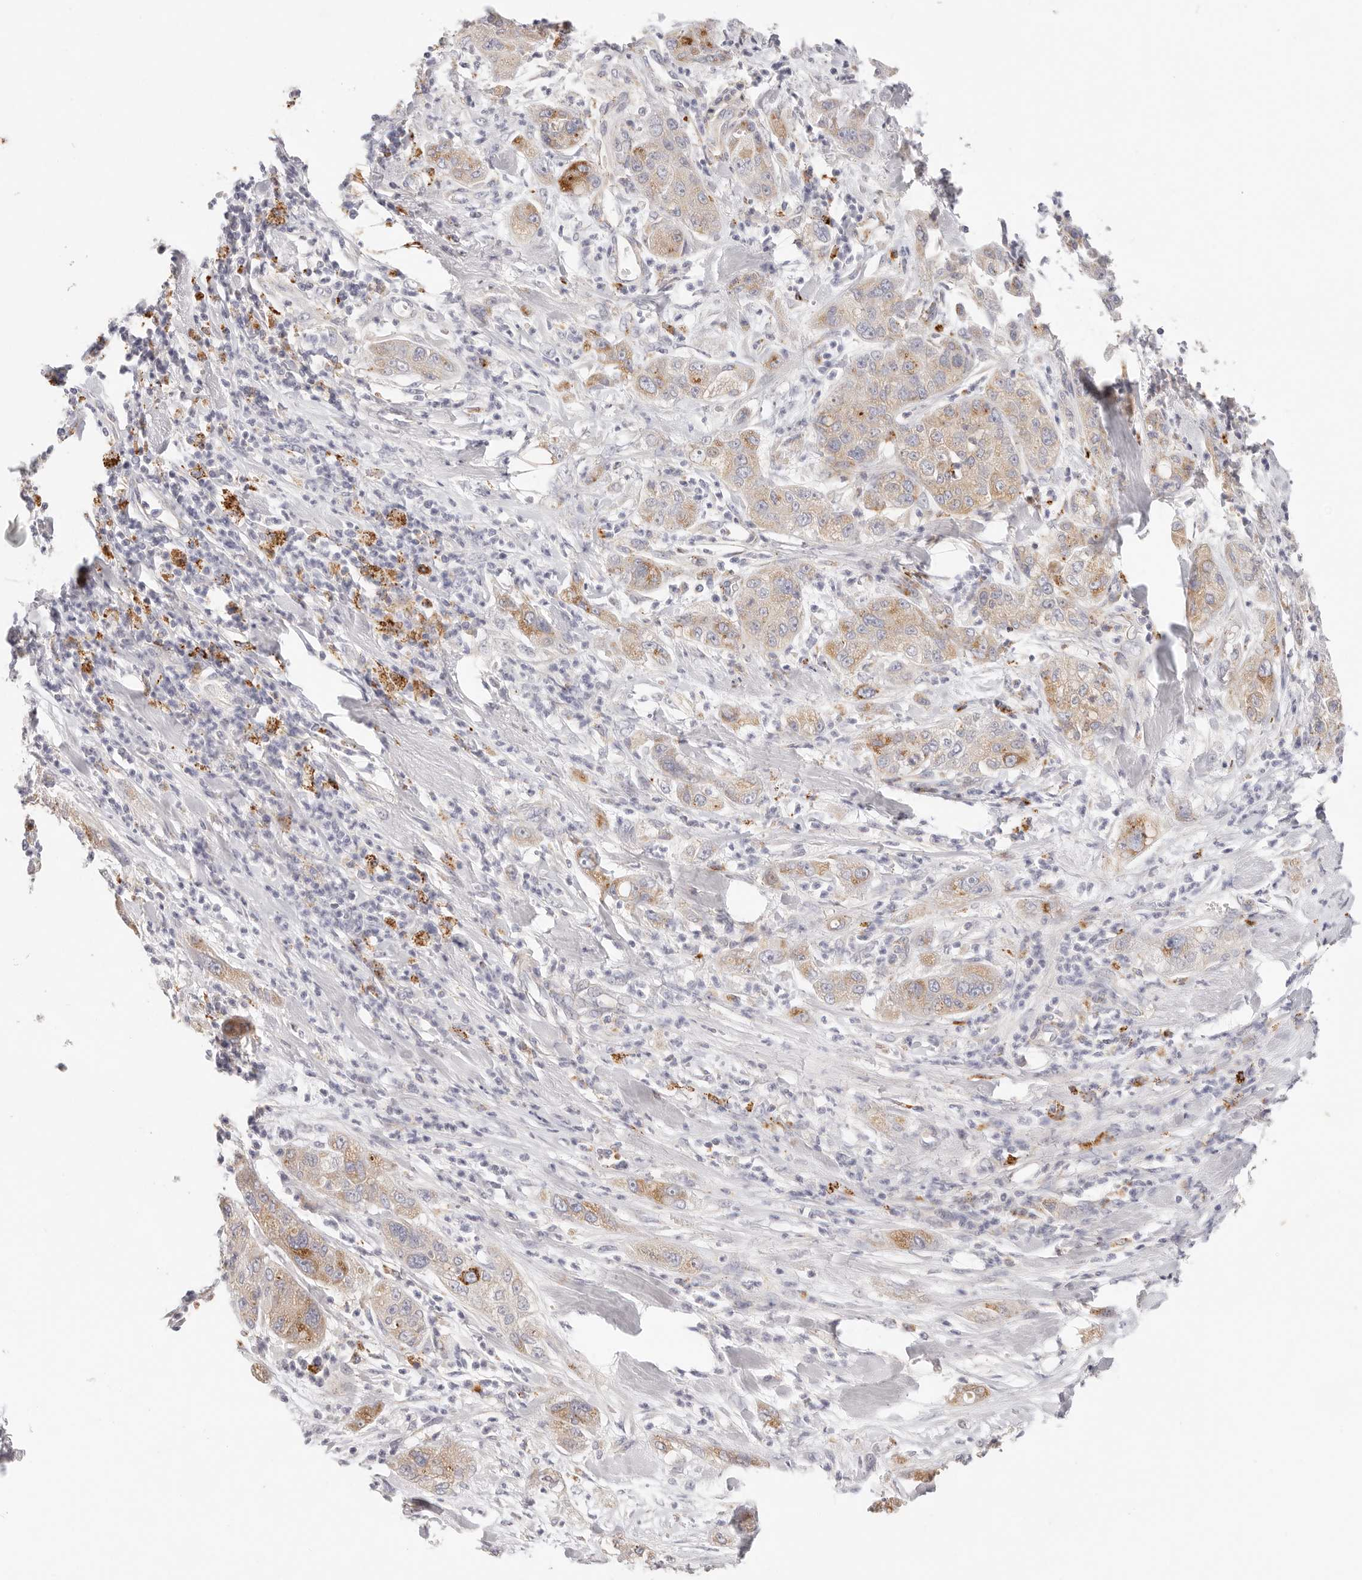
{"staining": {"intensity": "moderate", "quantity": ">75%", "location": "cytoplasmic/membranous"}, "tissue": "pancreatic cancer", "cell_type": "Tumor cells", "image_type": "cancer", "snomed": [{"axis": "morphology", "description": "Adenocarcinoma, NOS"}, {"axis": "topography", "description": "Pancreas"}], "caption": "Immunohistochemical staining of human pancreatic adenocarcinoma reveals medium levels of moderate cytoplasmic/membranous protein expression in approximately >75% of tumor cells. (DAB (3,3'-diaminobenzidine) IHC, brown staining for protein, blue staining for nuclei).", "gene": "STKLD1", "patient": {"sex": "female", "age": 78}}